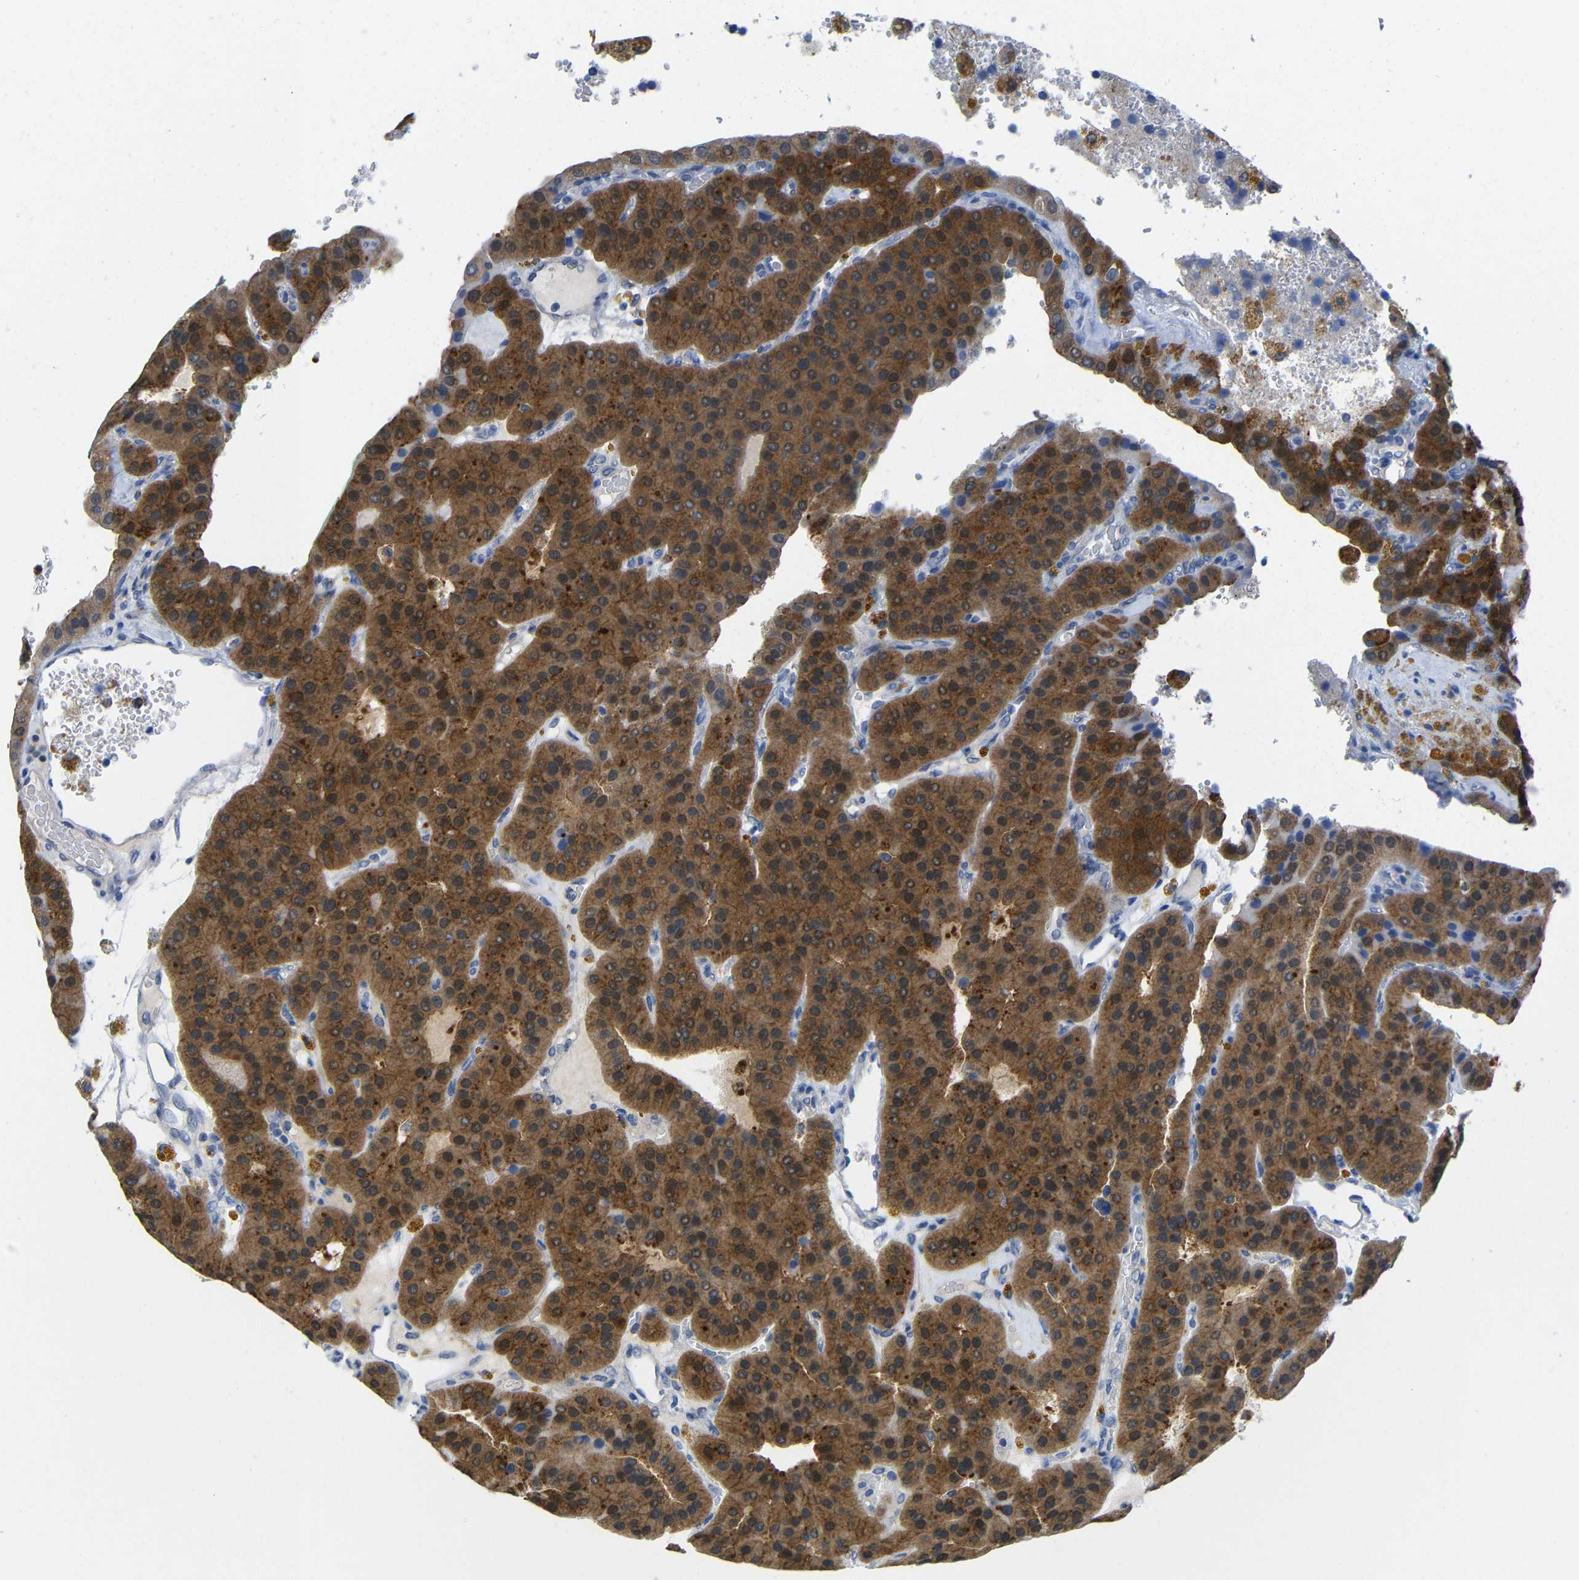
{"staining": {"intensity": "strong", "quantity": ">75%", "location": "cytoplasmic/membranous"}, "tissue": "parathyroid gland", "cell_type": "Glandular cells", "image_type": "normal", "snomed": [{"axis": "morphology", "description": "Normal tissue, NOS"}, {"axis": "morphology", "description": "Adenoma, NOS"}, {"axis": "topography", "description": "Parathyroid gland"}], "caption": "Approximately >75% of glandular cells in normal parathyroid gland reveal strong cytoplasmic/membranous protein staining as visualized by brown immunohistochemical staining.", "gene": "PEBP1", "patient": {"sex": "female", "age": 86}}